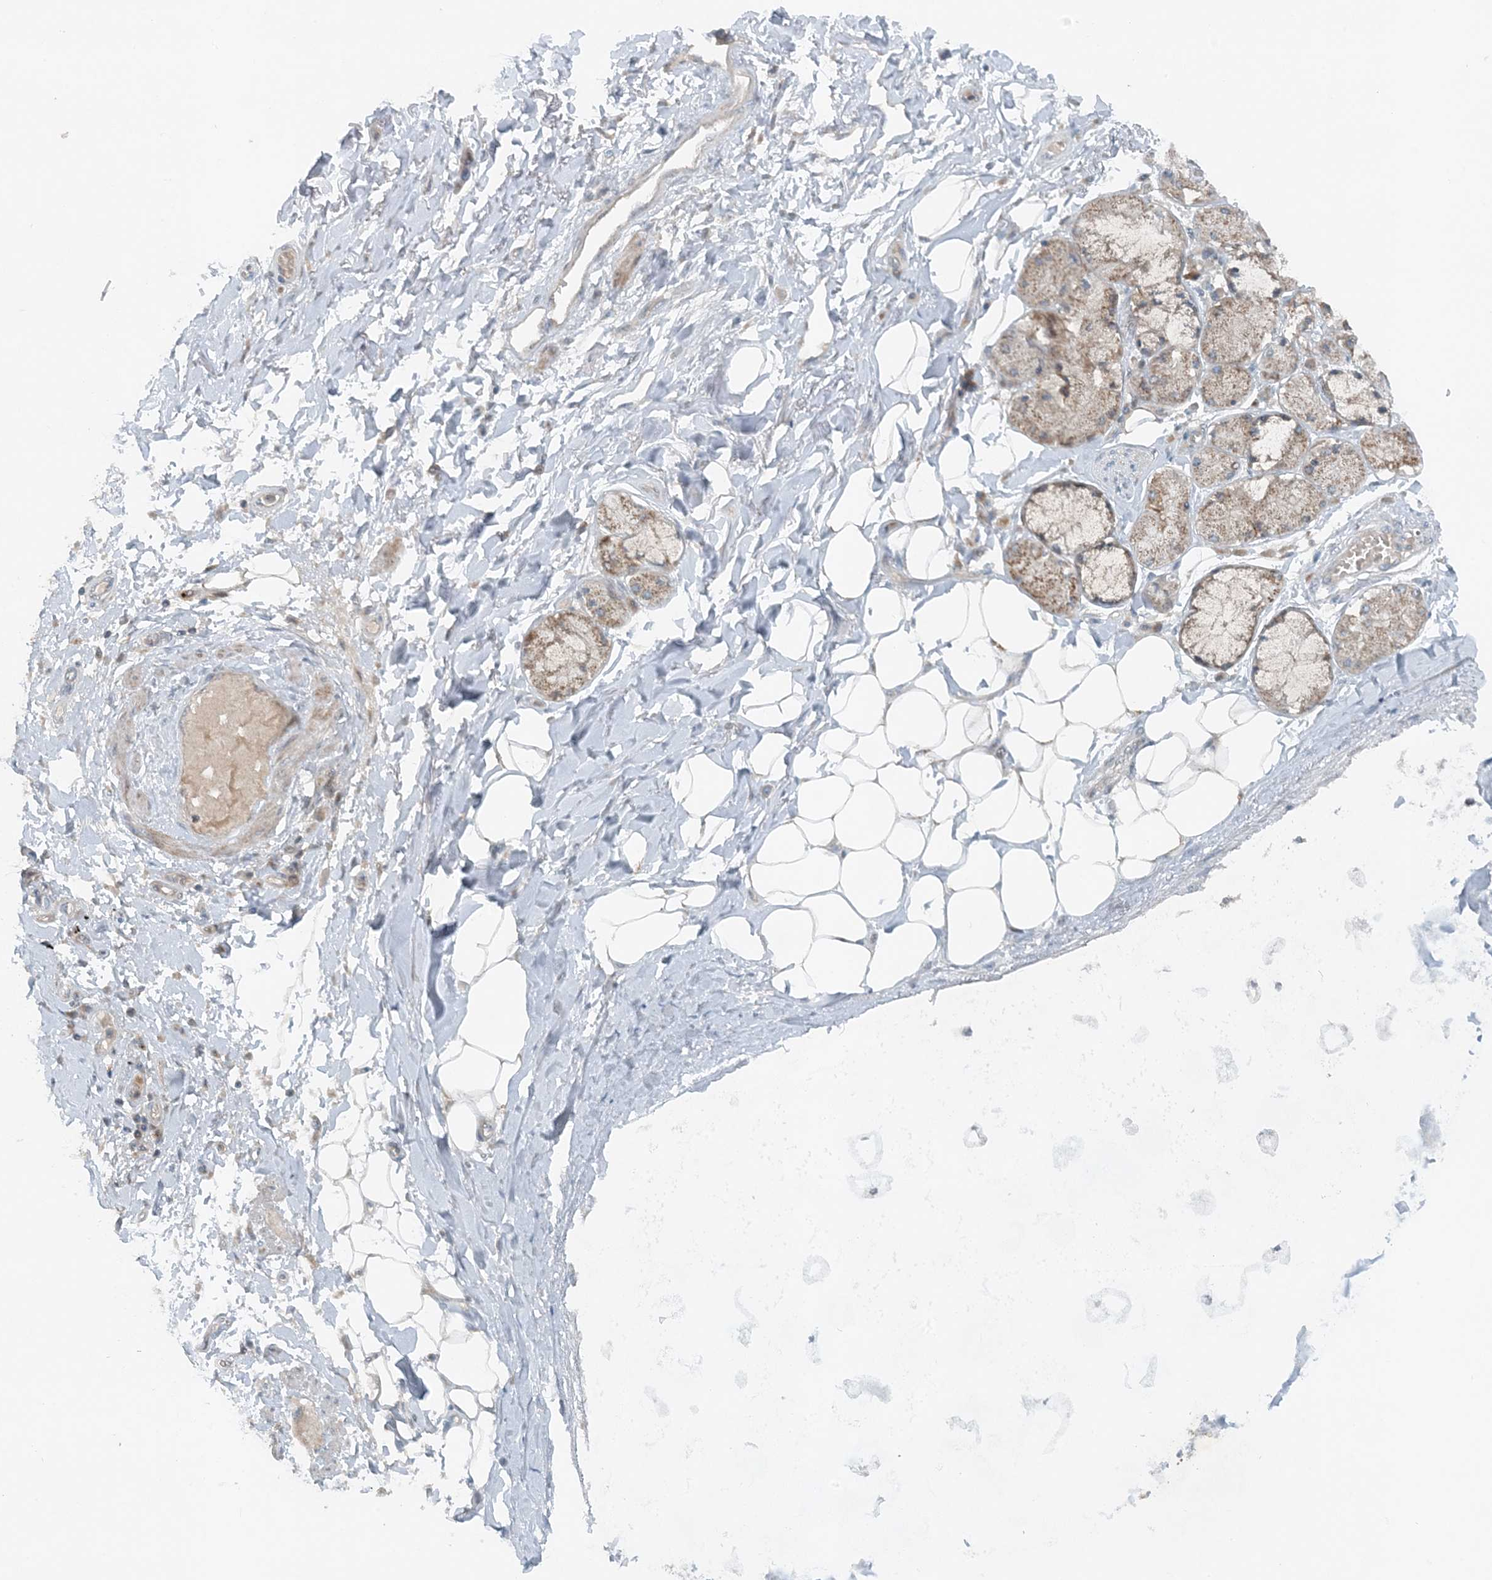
{"staining": {"intensity": "weak", "quantity": "<25%", "location": "cytoplasmic/membranous"}, "tissue": "adipose tissue", "cell_type": "Adipocytes", "image_type": "normal", "snomed": [{"axis": "morphology", "description": "Normal tissue, NOS"}, {"axis": "topography", "description": "Cartilage tissue"}, {"axis": "topography", "description": "Bronchus"}, {"axis": "topography", "description": "Lung"}, {"axis": "topography", "description": "Peripheral nerve tissue"}], "caption": "Adipose tissue stained for a protein using IHC displays no positivity adipocytes.", "gene": "MITD1", "patient": {"sex": "female", "age": 49}}